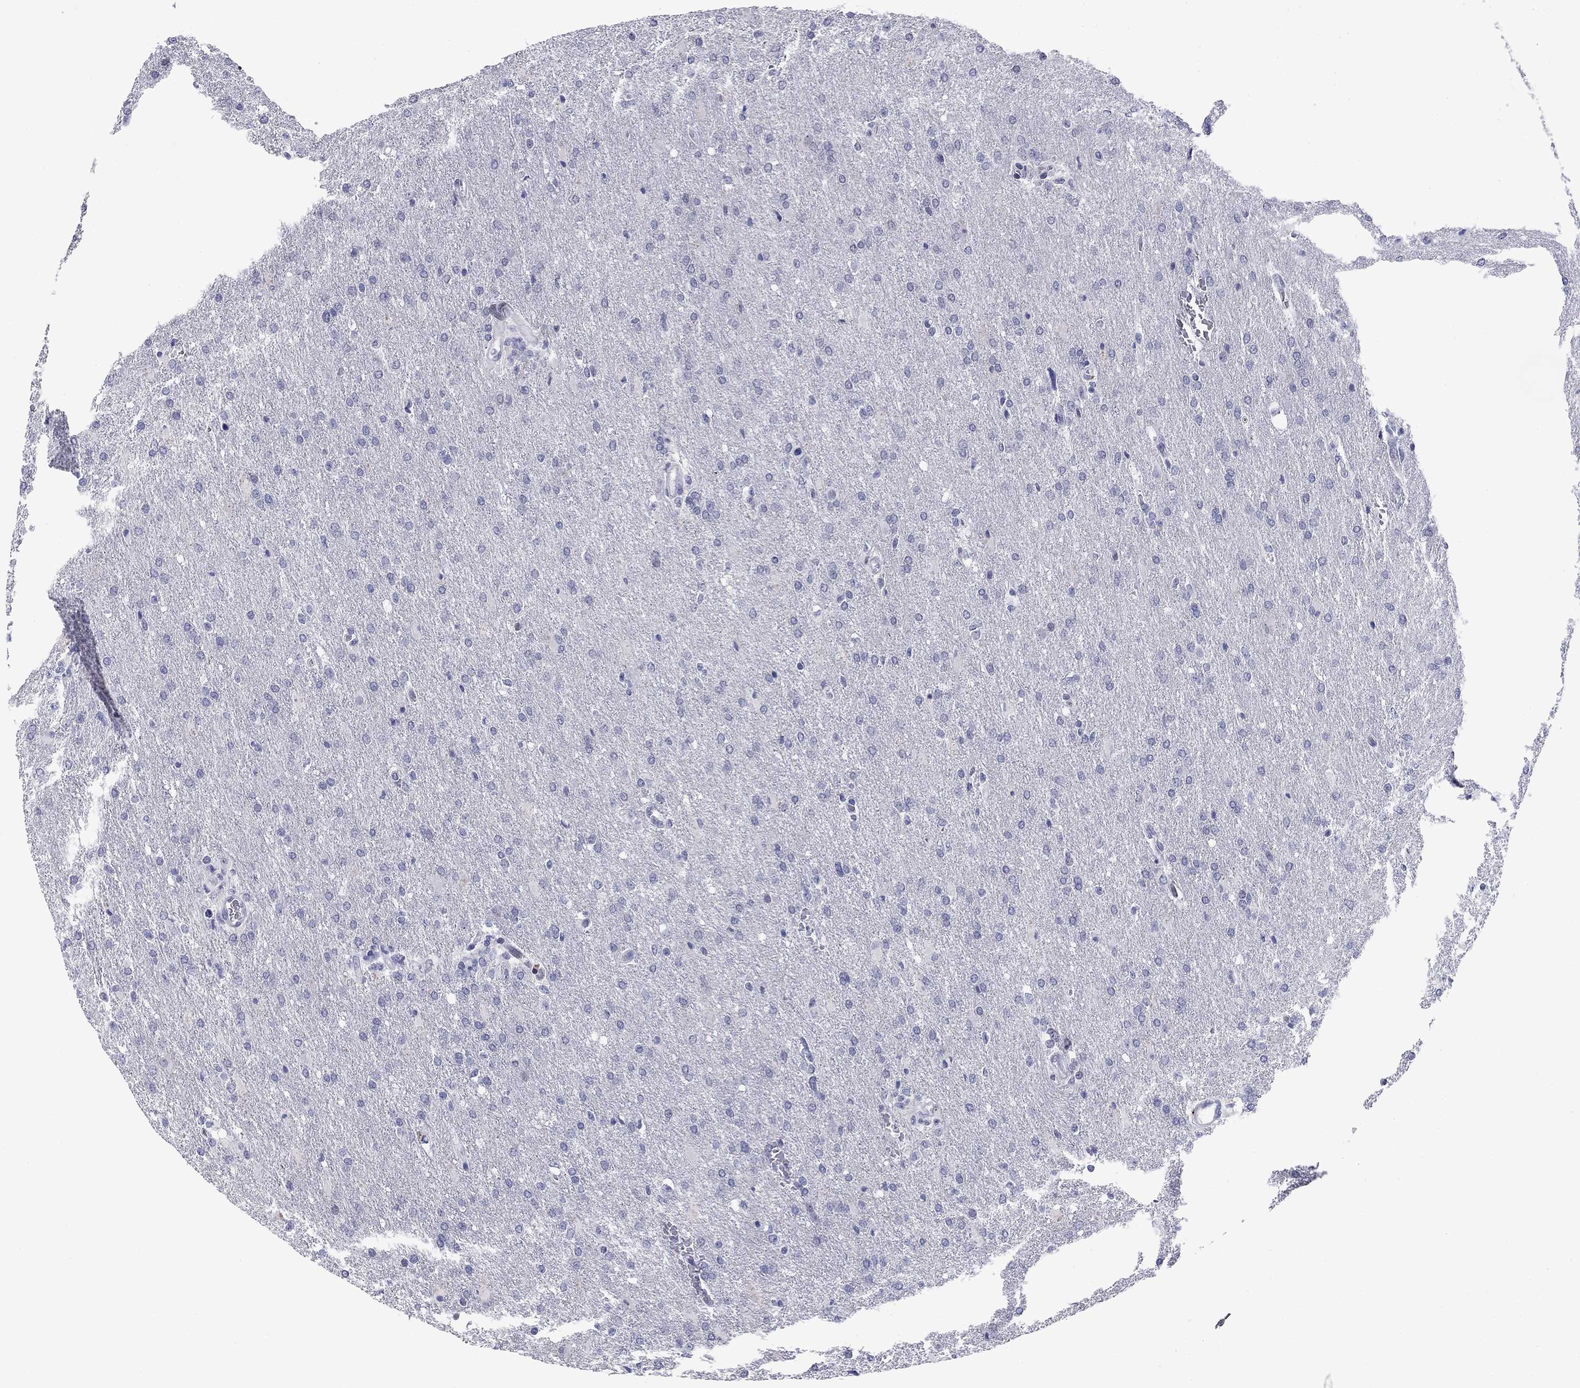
{"staining": {"intensity": "negative", "quantity": "none", "location": "none"}, "tissue": "glioma", "cell_type": "Tumor cells", "image_type": "cancer", "snomed": [{"axis": "morphology", "description": "Glioma, malignant, High grade"}, {"axis": "topography", "description": "Brain"}], "caption": "The image displays no staining of tumor cells in malignant high-grade glioma.", "gene": "PRPH", "patient": {"sex": "male", "age": 68}}